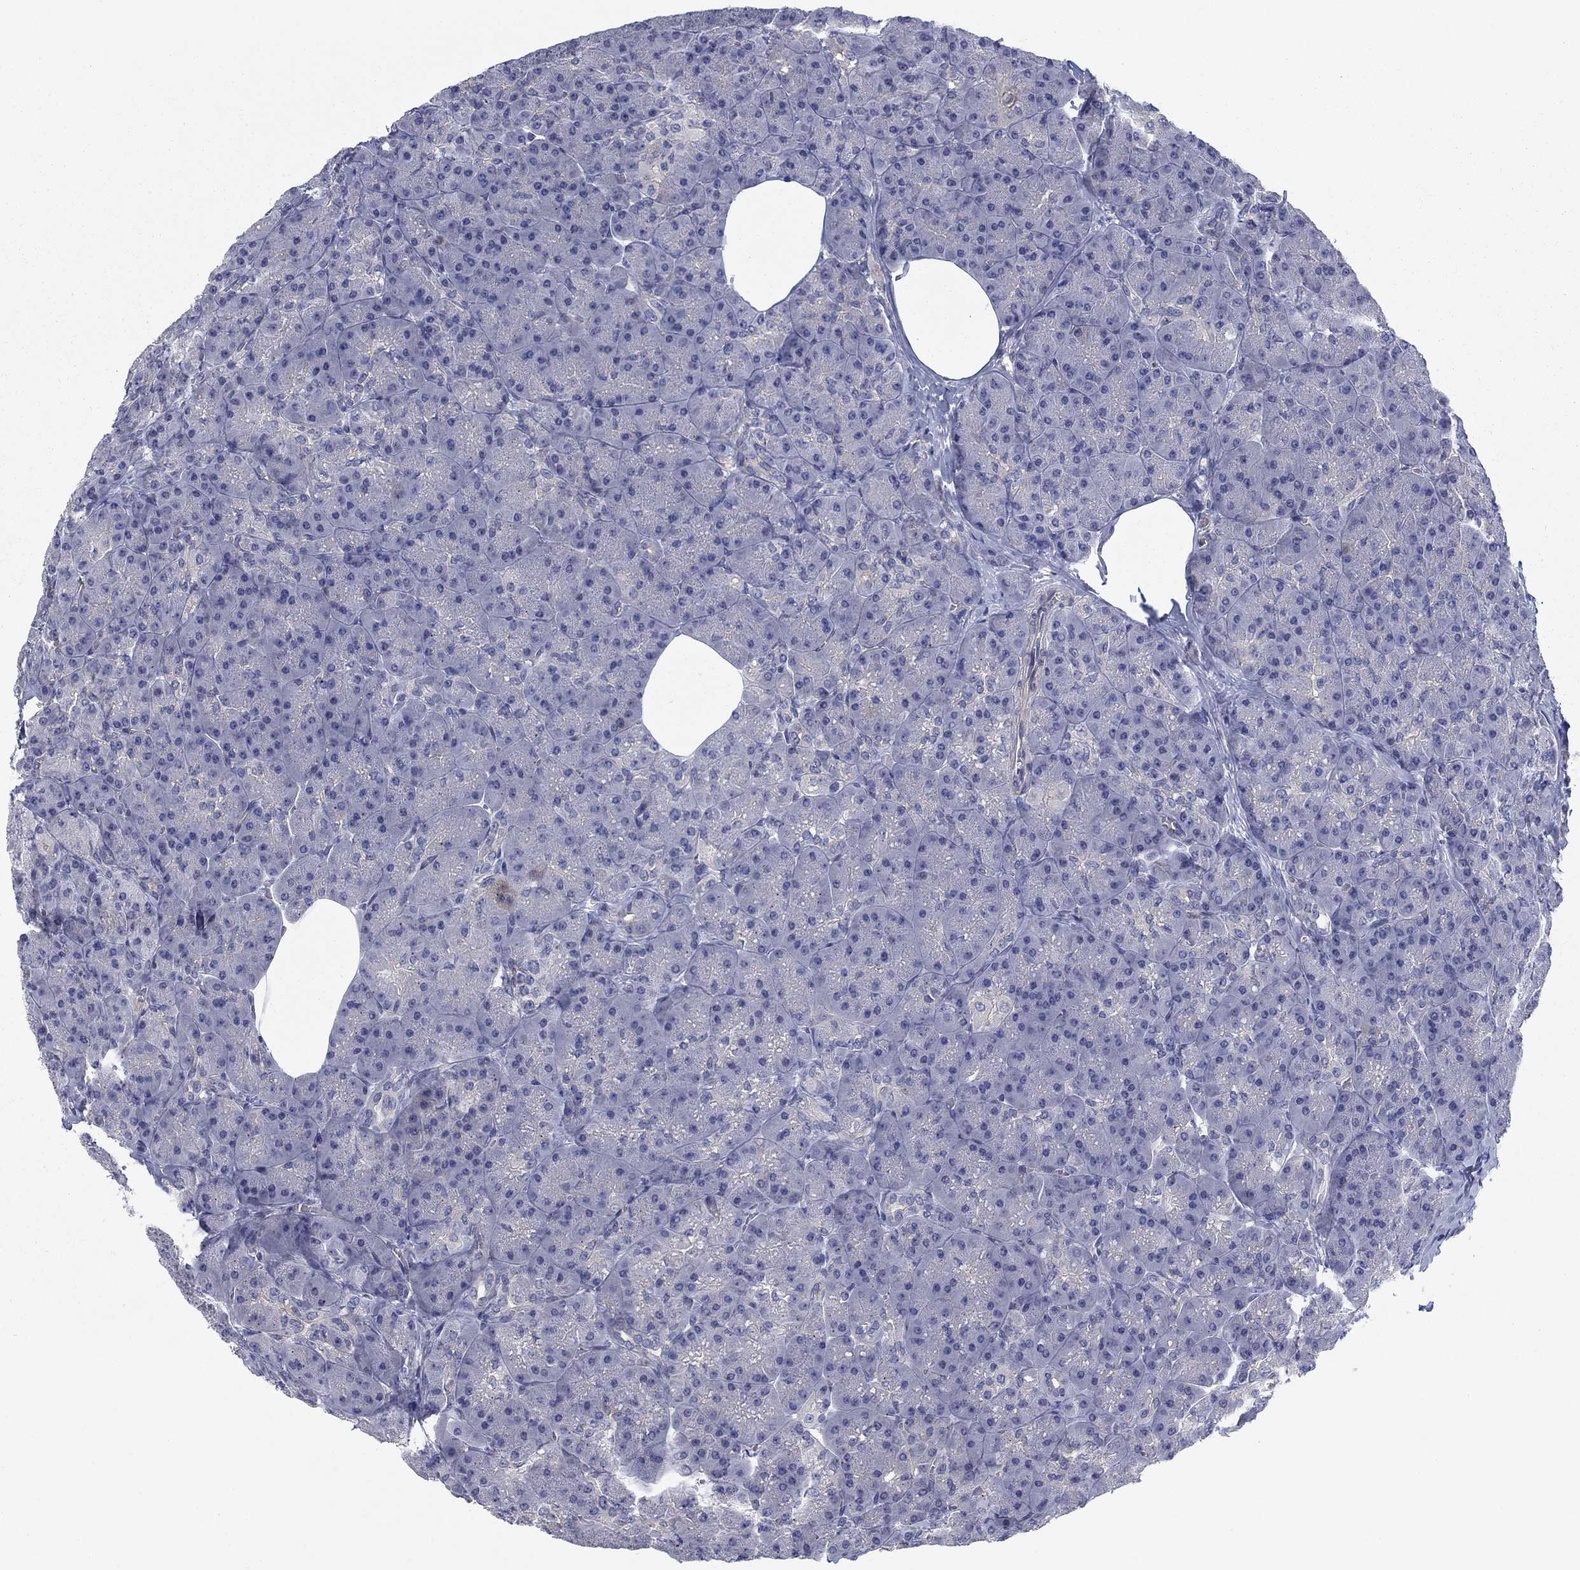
{"staining": {"intensity": "negative", "quantity": "none", "location": "none"}, "tissue": "pancreas", "cell_type": "Exocrine glandular cells", "image_type": "normal", "snomed": [{"axis": "morphology", "description": "Normal tissue, NOS"}, {"axis": "topography", "description": "Pancreas"}], "caption": "The immunohistochemistry histopathology image has no significant positivity in exocrine glandular cells of pancreas. (DAB IHC, high magnification).", "gene": "KIF15", "patient": {"sex": "male", "age": 57}}